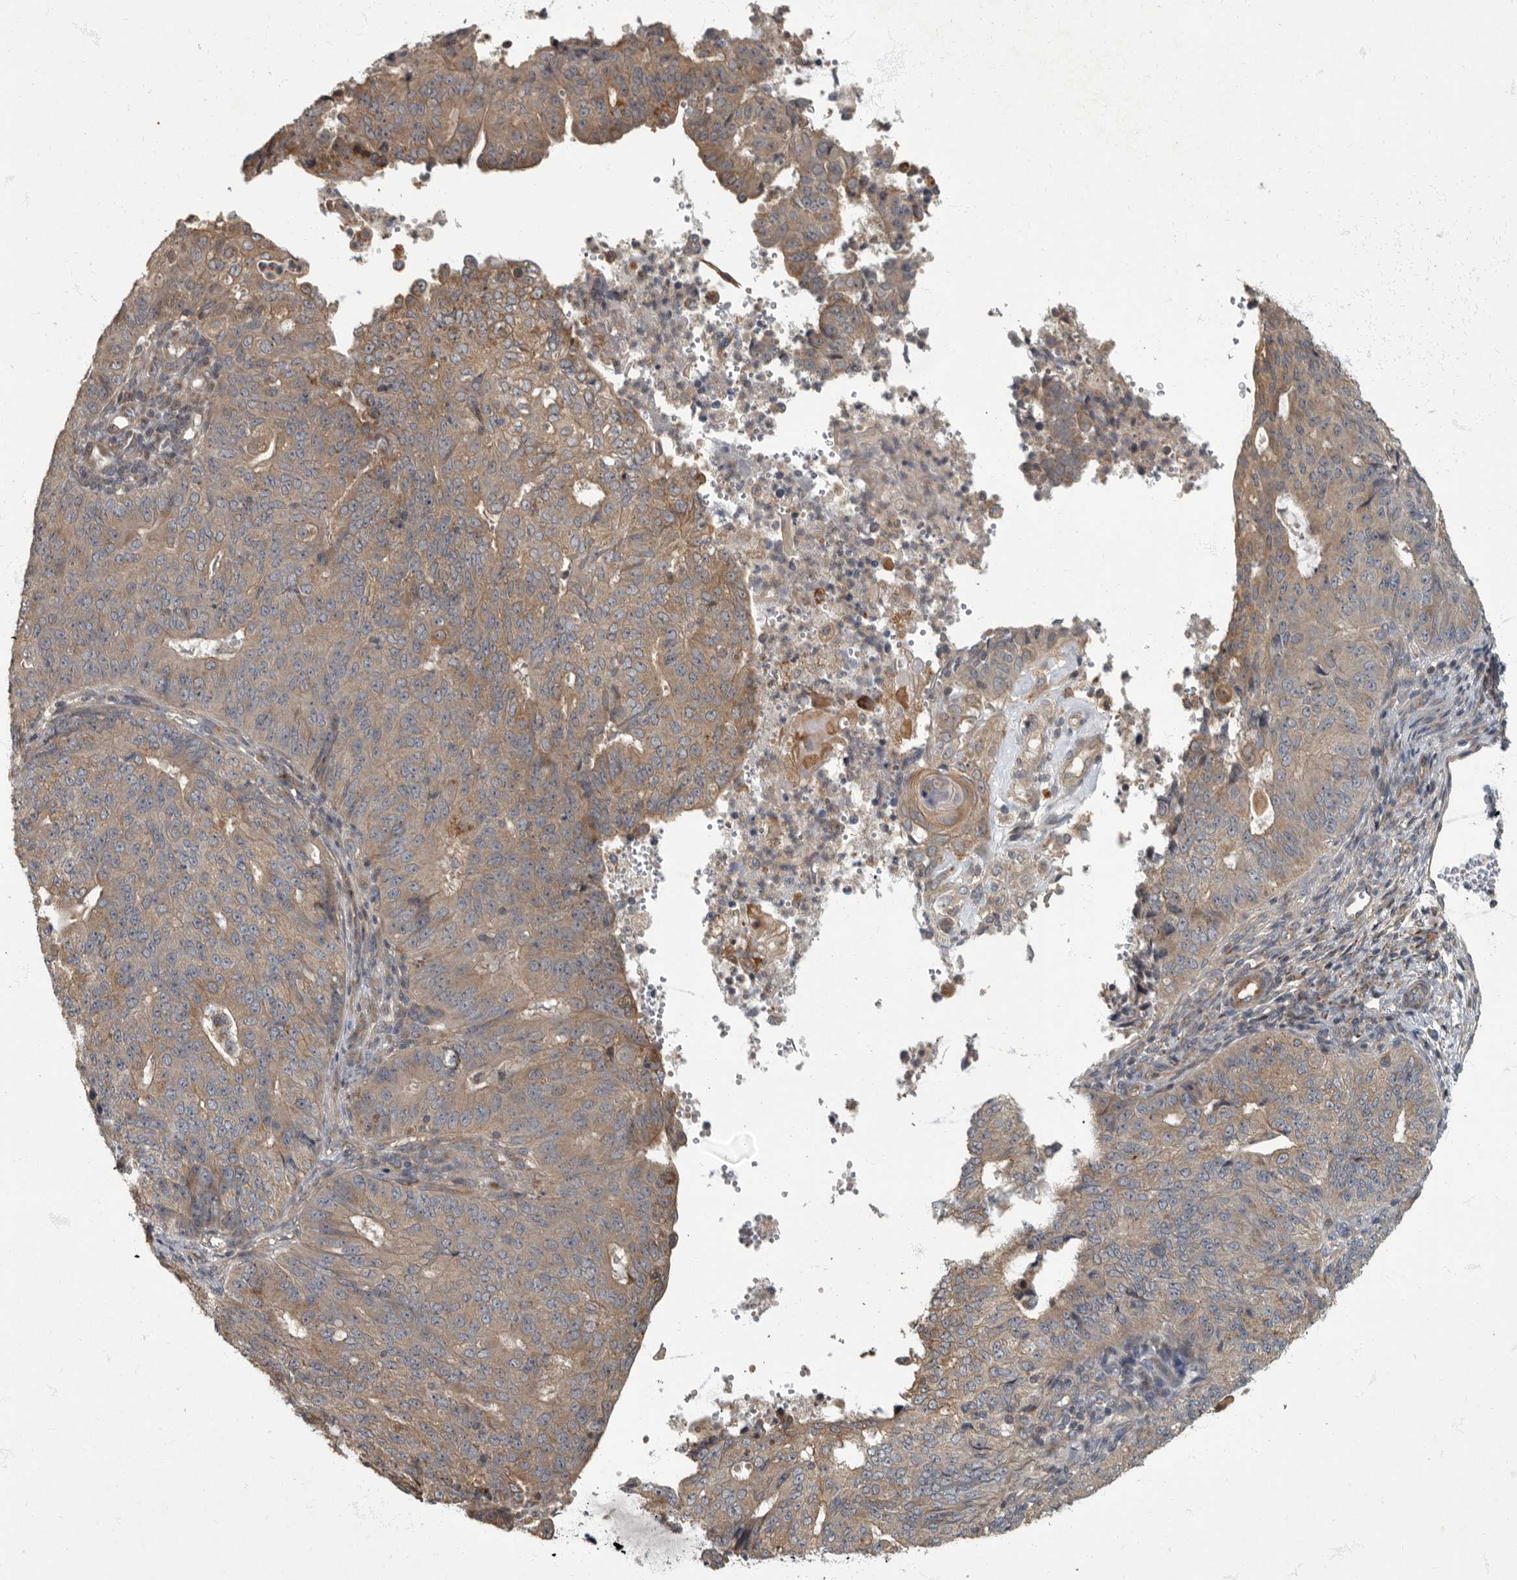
{"staining": {"intensity": "weak", "quantity": ">75%", "location": "cytoplasmic/membranous"}, "tissue": "endometrial cancer", "cell_type": "Tumor cells", "image_type": "cancer", "snomed": [{"axis": "morphology", "description": "Adenocarcinoma, NOS"}, {"axis": "topography", "description": "Endometrium"}], "caption": "Immunohistochemistry (IHC) staining of endometrial cancer (adenocarcinoma), which exhibits low levels of weak cytoplasmic/membranous staining in about >75% of tumor cells indicating weak cytoplasmic/membranous protein staining. The staining was performed using DAB (brown) for protein detection and nuclei were counterstained in hematoxylin (blue).", "gene": "IQCK", "patient": {"sex": "female", "age": 32}}